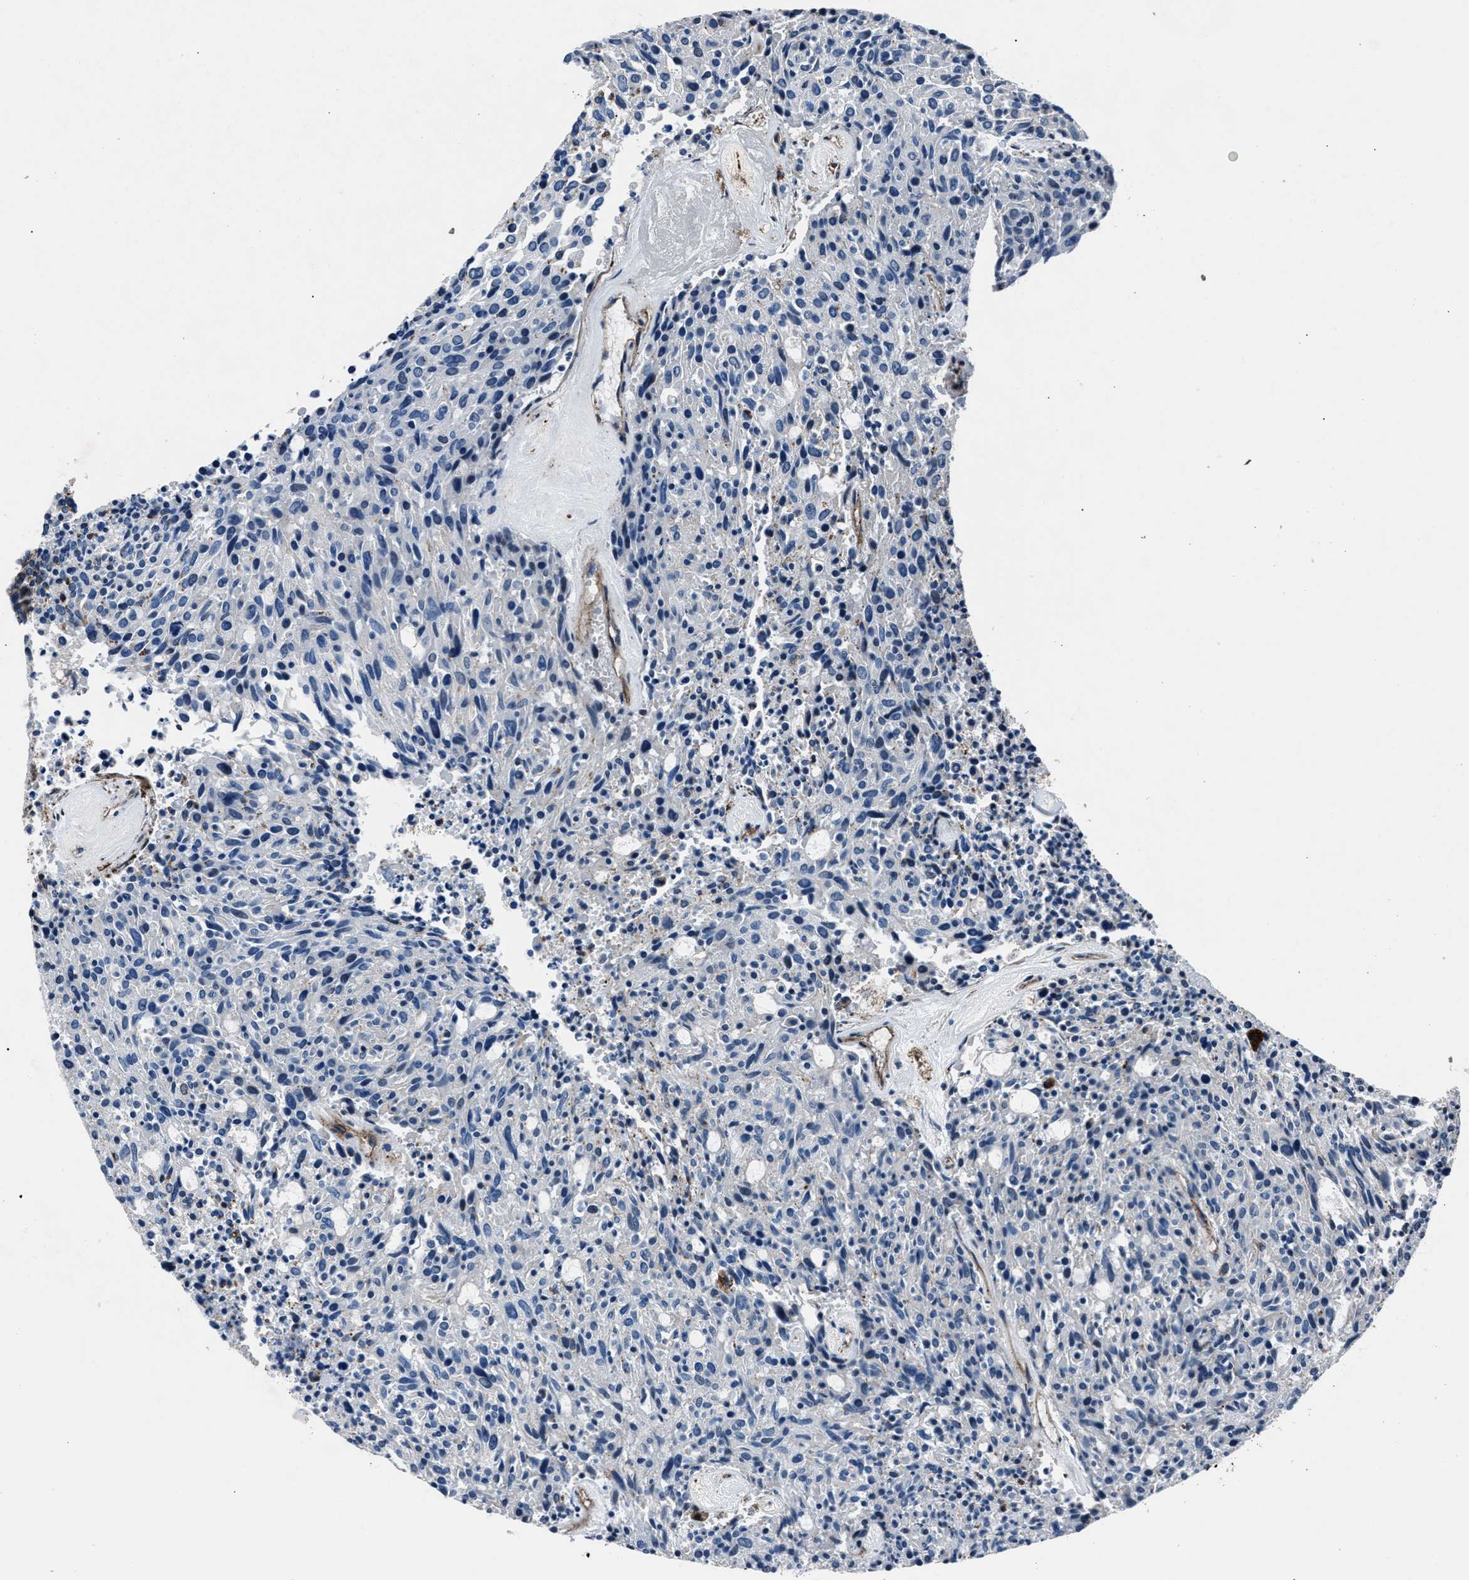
{"staining": {"intensity": "negative", "quantity": "none", "location": "none"}, "tissue": "carcinoid", "cell_type": "Tumor cells", "image_type": "cancer", "snomed": [{"axis": "morphology", "description": "Carcinoid, malignant, NOS"}, {"axis": "topography", "description": "Pancreas"}], "caption": "Carcinoid was stained to show a protein in brown. There is no significant expression in tumor cells.", "gene": "MFSD11", "patient": {"sex": "female", "age": 54}}